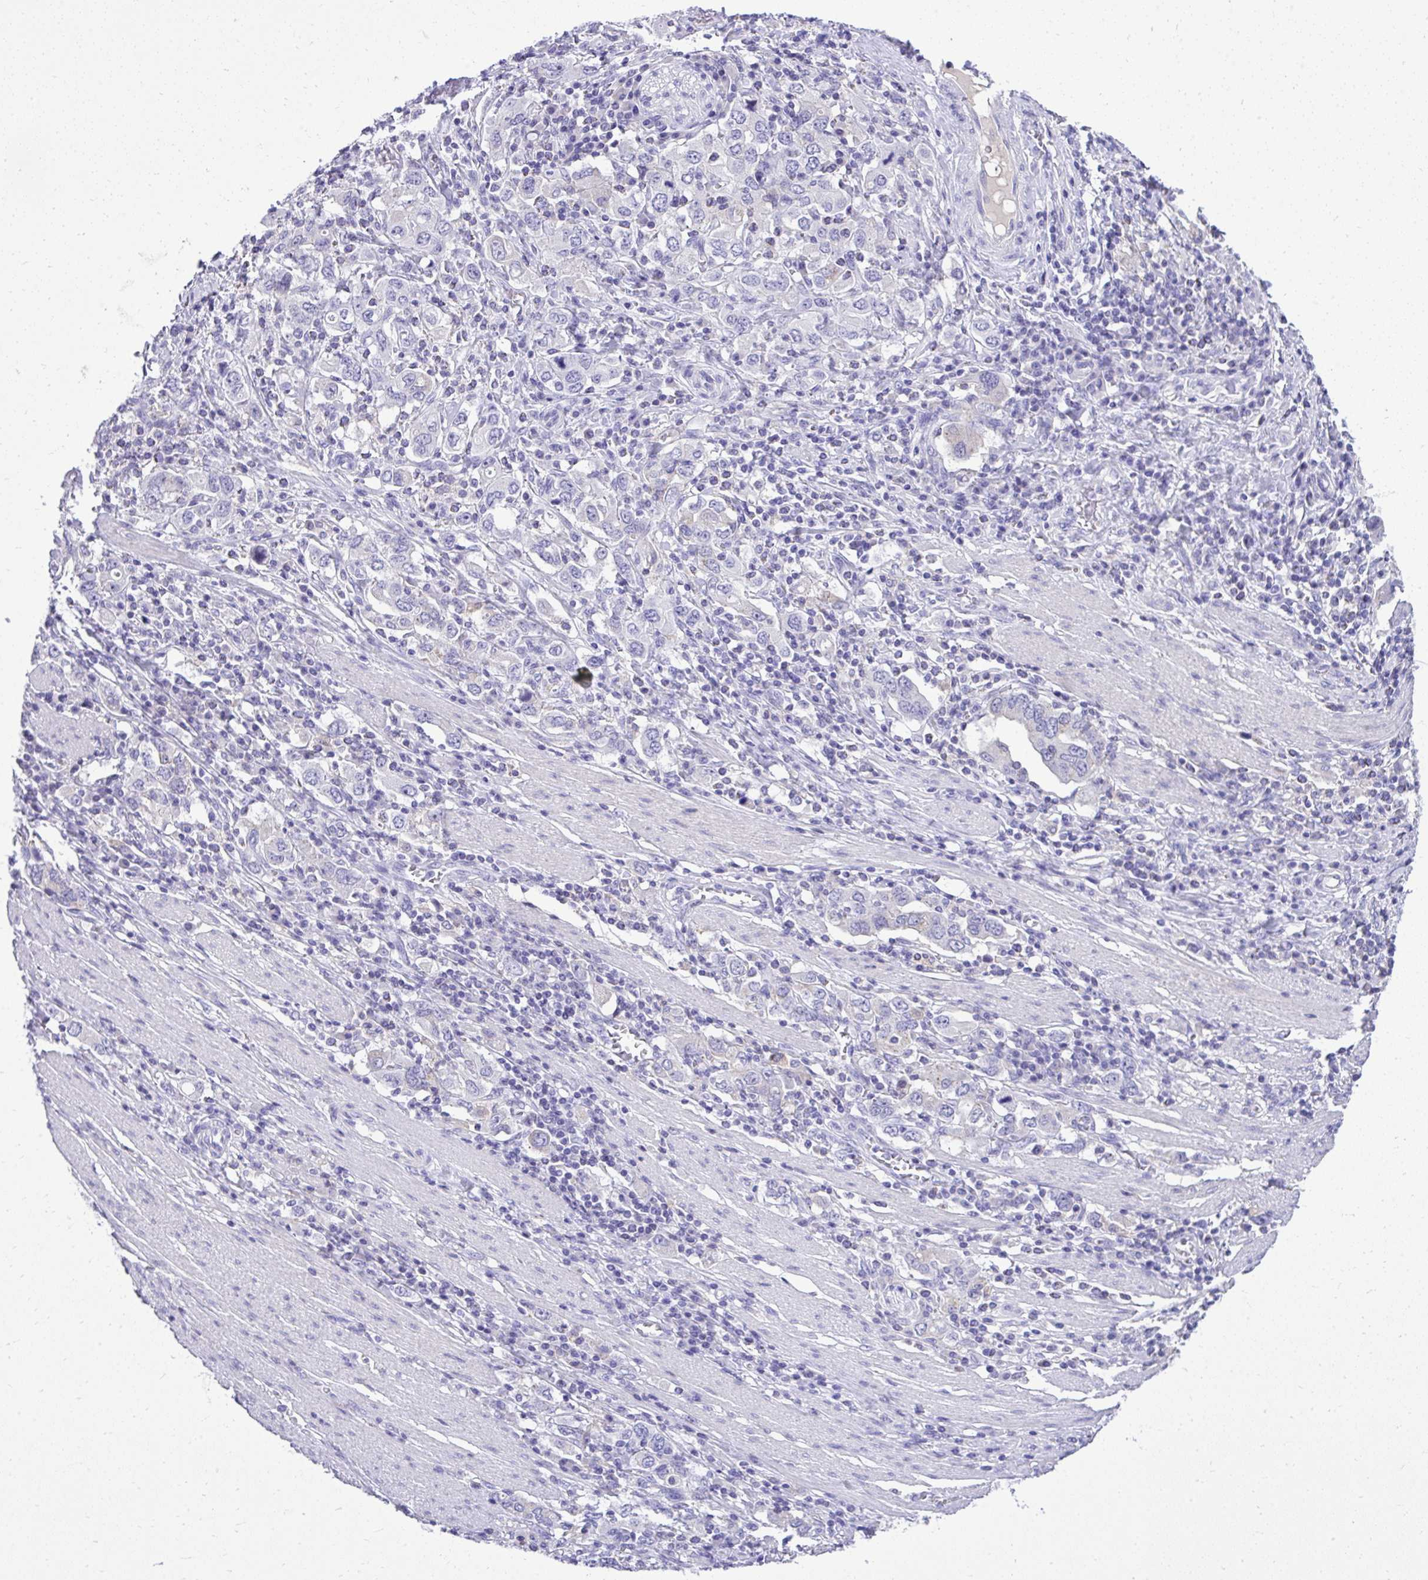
{"staining": {"intensity": "negative", "quantity": "none", "location": "none"}, "tissue": "stomach cancer", "cell_type": "Tumor cells", "image_type": "cancer", "snomed": [{"axis": "morphology", "description": "Adenocarcinoma, NOS"}, {"axis": "topography", "description": "Stomach, upper"}, {"axis": "topography", "description": "Stomach"}], "caption": "This image is of stomach adenocarcinoma stained with immunohistochemistry to label a protein in brown with the nuclei are counter-stained blue. There is no staining in tumor cells. Nuclei are stained in blue.", "gene": "ST6GALNAC3", "patient": {"sex": "male", "age": 62}}